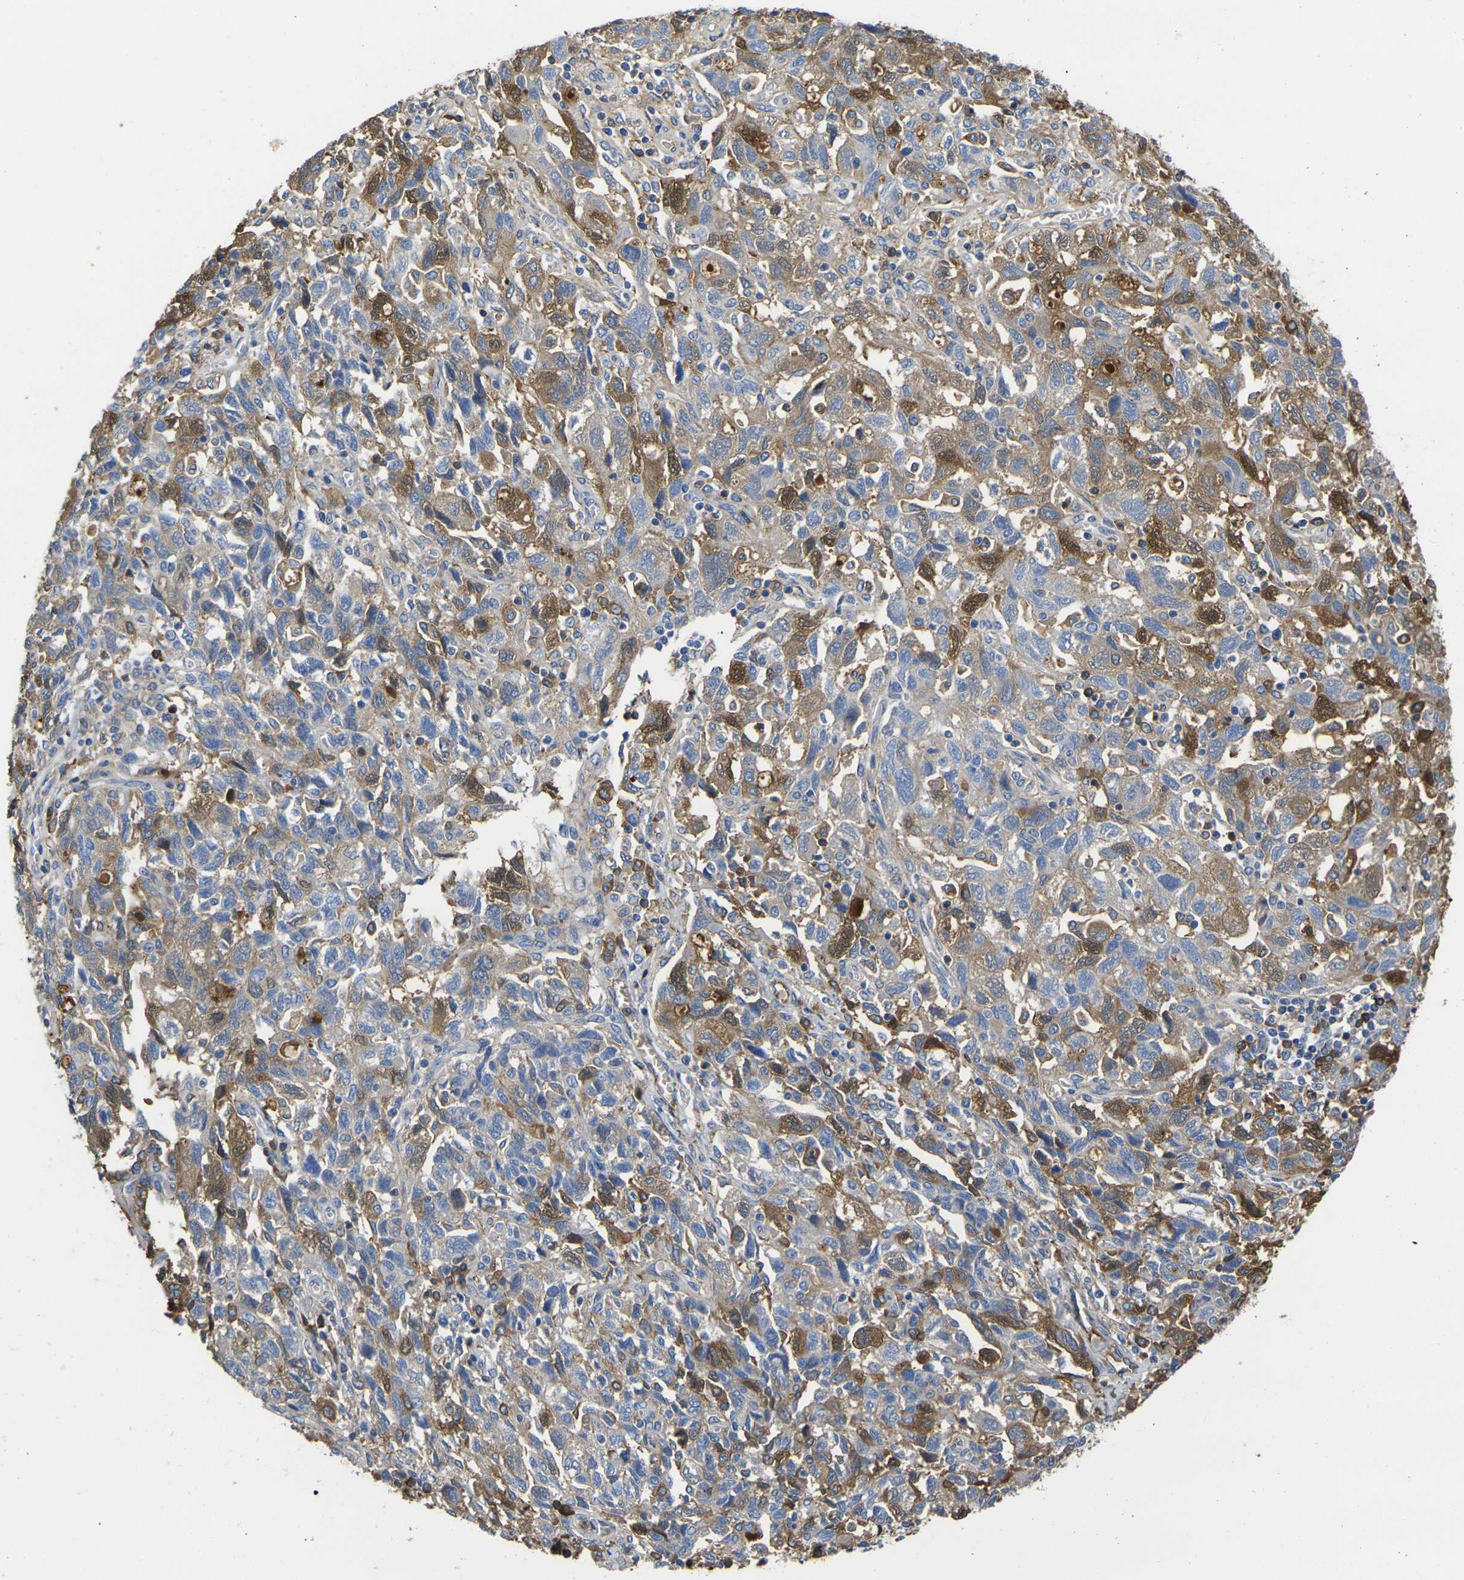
{"staining": {"intensity": "moderate", "quantity": "25%-75%", "location": "cytoplasmic/membranous"}, "tissue": "ovarian cancer", "cell_type": "Tumor cells", "image_type": "cancer", "snomed": [{"axis": "morphology", "description": "Carcinoma, NOS"}, {"axis": "morphology", "description": "Cystadenocarcinoma, serous, NOS"}, {"axis": "topography", "description": "Ovary"}], "caption": "Protein expression analysis of serous cystadenocarcinoma (ovarian) demonstrates moderate cytoplasmic/membranous expression in about 25%-75% of tumor cells.", "gene": "GREM2", "patient": {"sex": "female", "age": 69}}